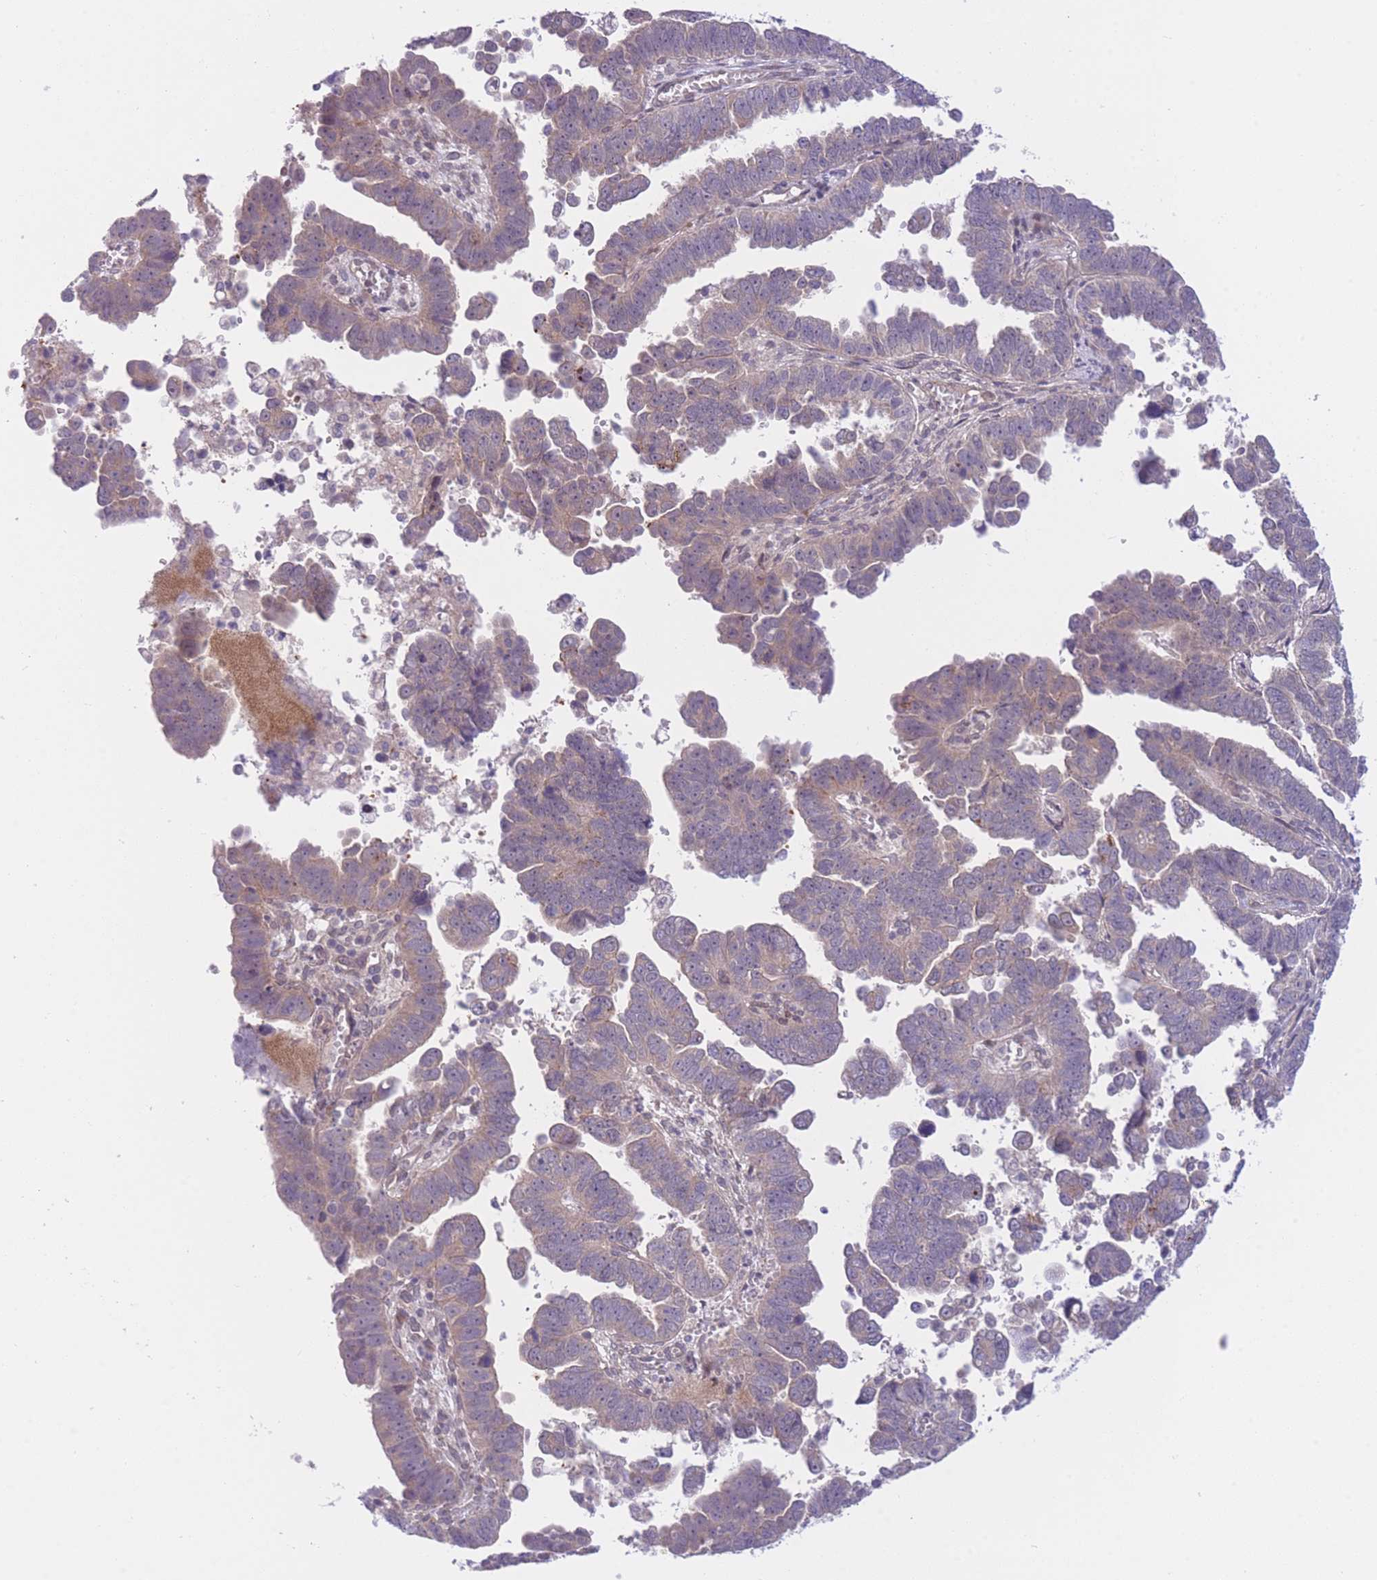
{"staining": {"intensity": "negative", "quantity": "none", "location": "none"}, "tissue": "endometrial cancer", "cell_type": "Tumor cells", "image_type": "cancer", "snomed": [{"axis": "morphology", "description": "Adenocarcinoma, NOS"}, {"axis": "topography", "description": "Endometrium"}], "caption": "Endometrial cancer (adenocarcinoma) stained for a protein using immunohistochemistry reveals no positivity tumor cells.", "gene": "CDC25B", "patient": {"sex": "female", "age": 75}}